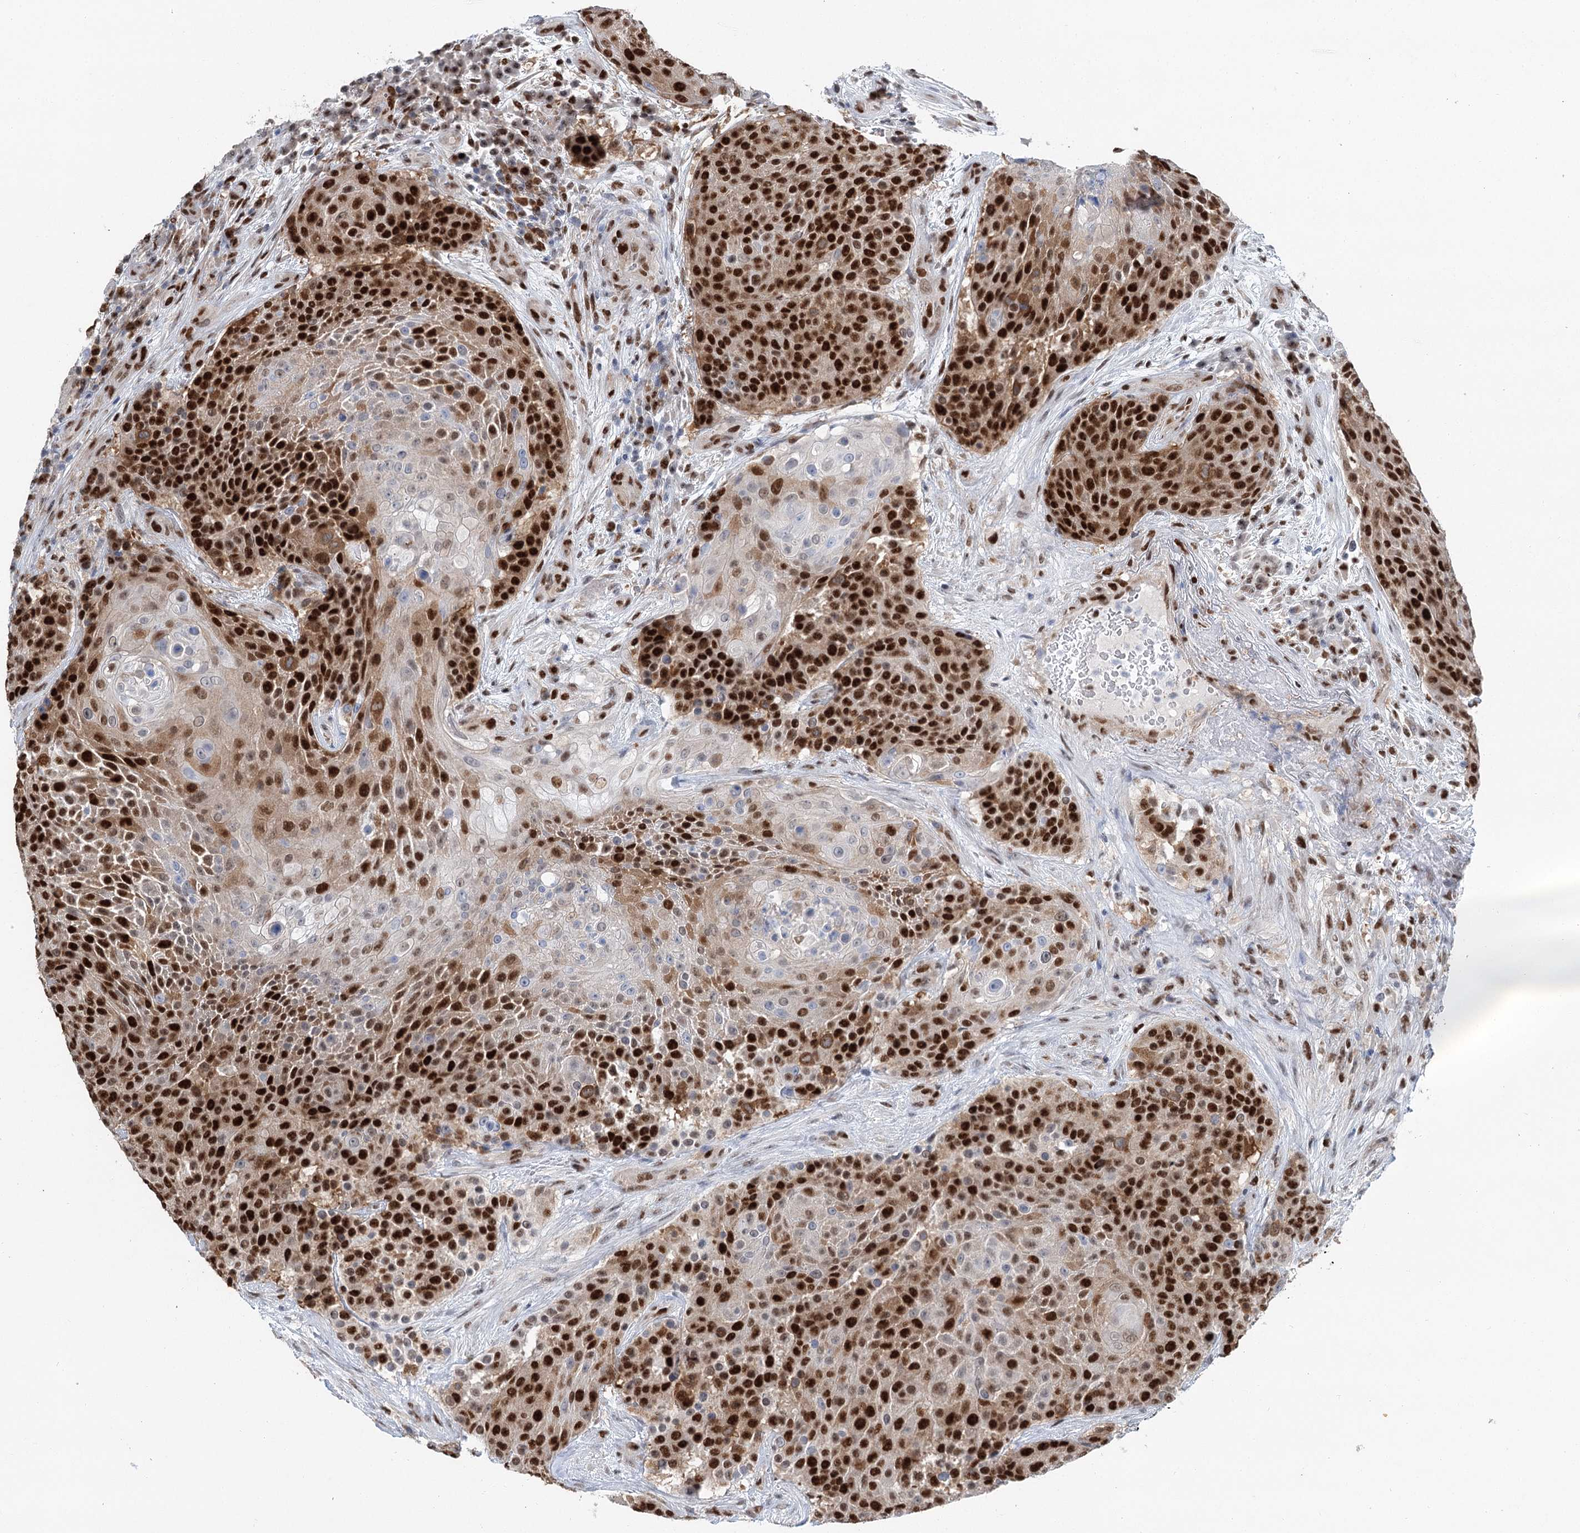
{"staining": {"intensity": "strong", "quantity": ">75%", "location": "nuclear"}, "tissue": "urothelial cancer", "cell_type": "Tumor cells", "image_type": "cancer", "snomed": [{"axis": "morphology", "description": "Urothelial carcinoma, High grade"}, {"axis": "topography", "description": "Urinary bladder"}], "caption": "Immunohistochemical staining of human urothelial carcinoma (high-grade) reveals strong nuclear protein expression in about >75% of tumor cells.", "gene": "HAT1", "patient": {"sex": "female", "age": 63}}